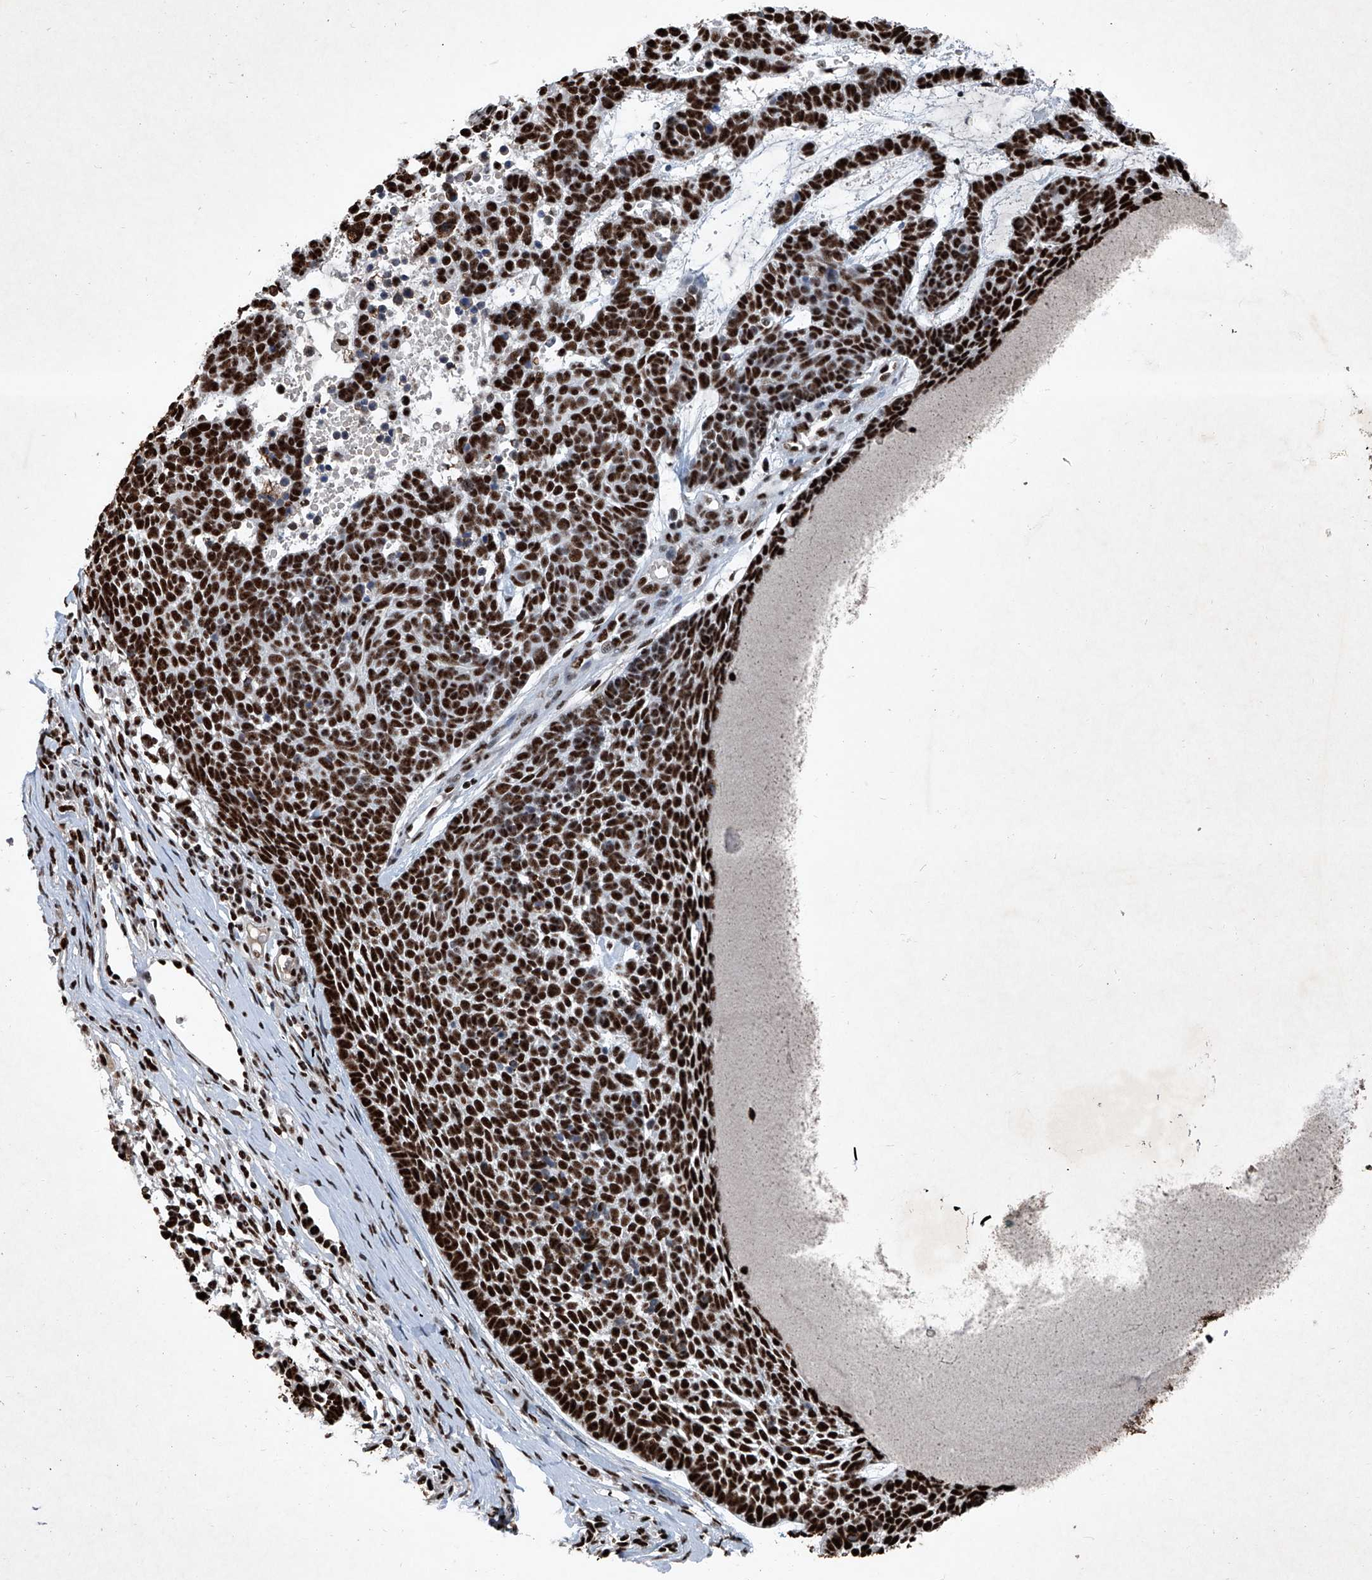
{"staining": {"intensity": "strong", "quantity": ">75%", "location": "nuclear"}, "tissue": "skin cancer", "cell_type": "Tumor cells", "image_type": "cancer", "snomed": [{"axis": "morphology", "description": "Basal cell carcinoma"}, {"axis": "topography", "description": "Skin"}], "caption": "Immunohistochemical staining of skin basal cell carcinoma exhibits high levels of strong nuclear protein positivity in approximately >75% of tumor cells.", "gene": "DDX39B", "patient": {"sex": "female", "age": 81}}